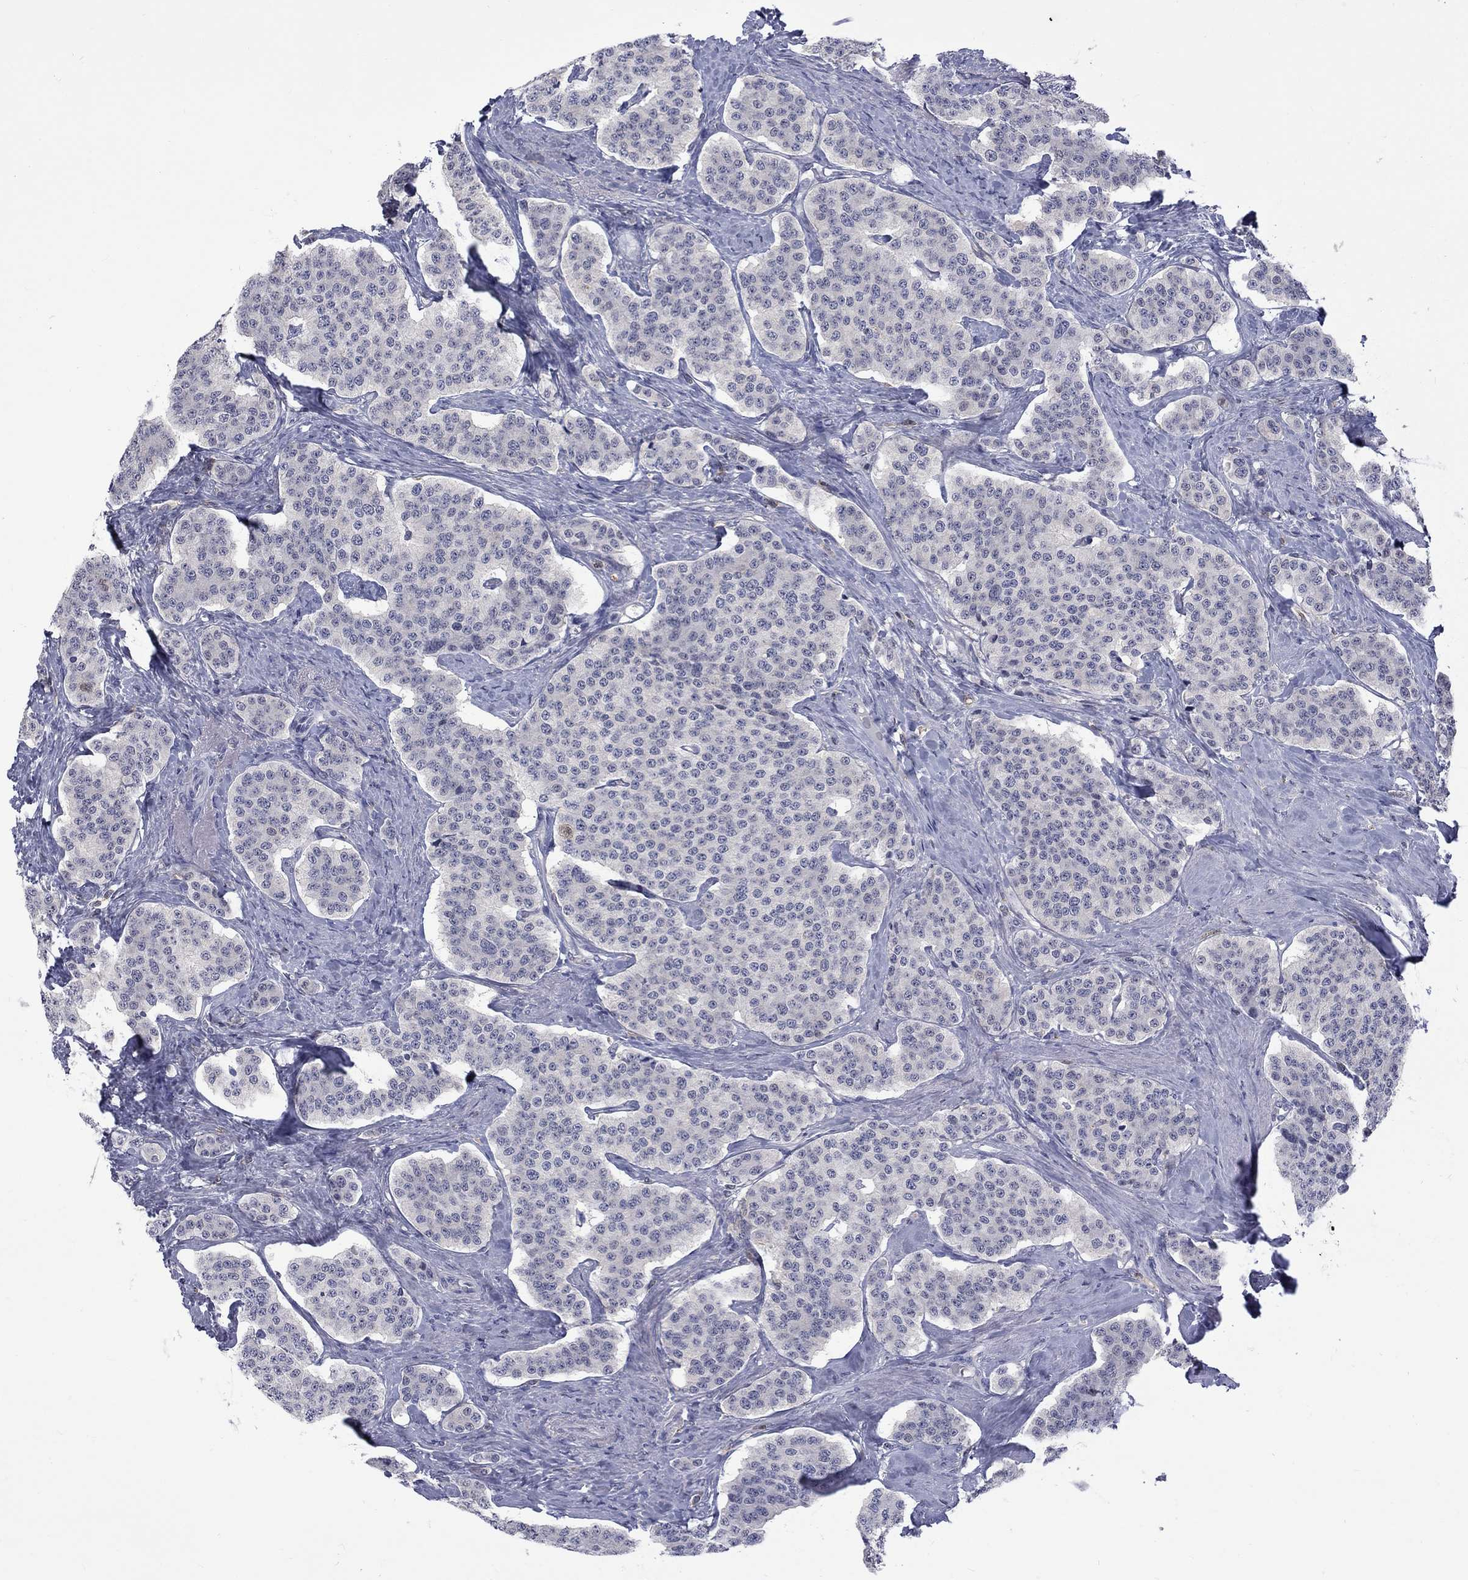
{"staining": {"intensity": "negative", "quantity": "none", "location": "none"}, "tissue": "carcinoid", "cell_type": "Tumor cells", "image_type": "cancer", "snomed": [{"axis": "morphology", "description": "Carcinoid, malignant, NOS"}, {"axis": "topography", "description": "Small intestine"}], "caption": "A high-resolution image shows IHC staining of malignant carcinoid, which reveals no significant expression in tumor cells. (Brightfield microscopy of DAB immunohistochemistry at high magnification).", "gene": "HKDC1", "patient": {"sex": "female", "age": 58}}